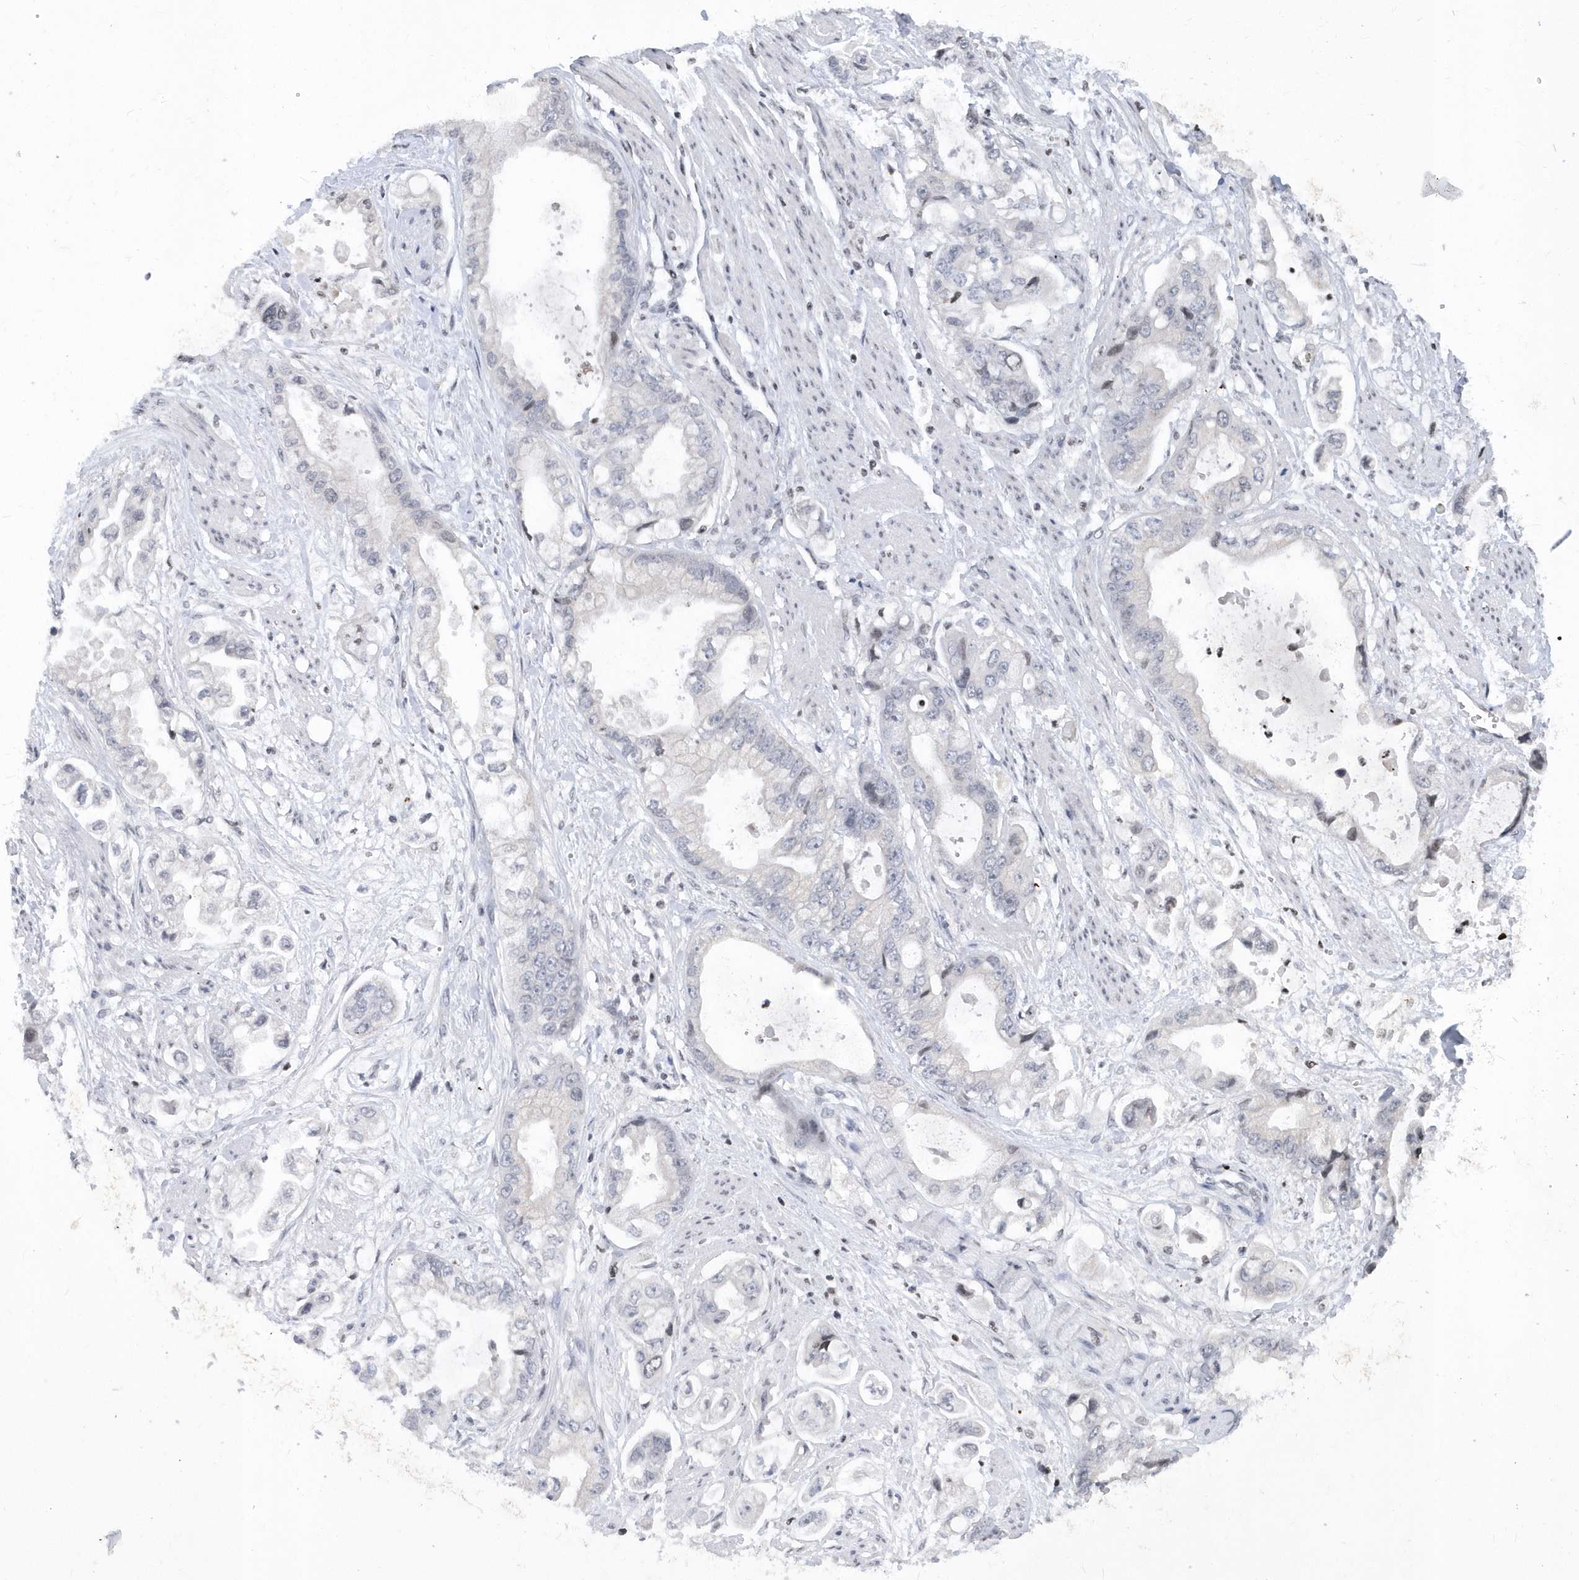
{"staining": {"intensity": "negative", "quantity": "none", "location": "none"}, "tissue": "stomach cancer", "cell_type": "Tumor cells", "image_type": "cancer", "snomed": [{"axis": "morphology", "description": "Adenocarcinoma, NOS"}, {"axis": "topography", "description": "Stomach"}], "caption": "DAB (3,3'-diaminobenzidine) immunohistochemical staining of human stomach cancer (adenocarcinoma) displays no significant expression in tumor cells.", "gene": "VWA5B2", "patient": {"sex": "male", "age": 62}}